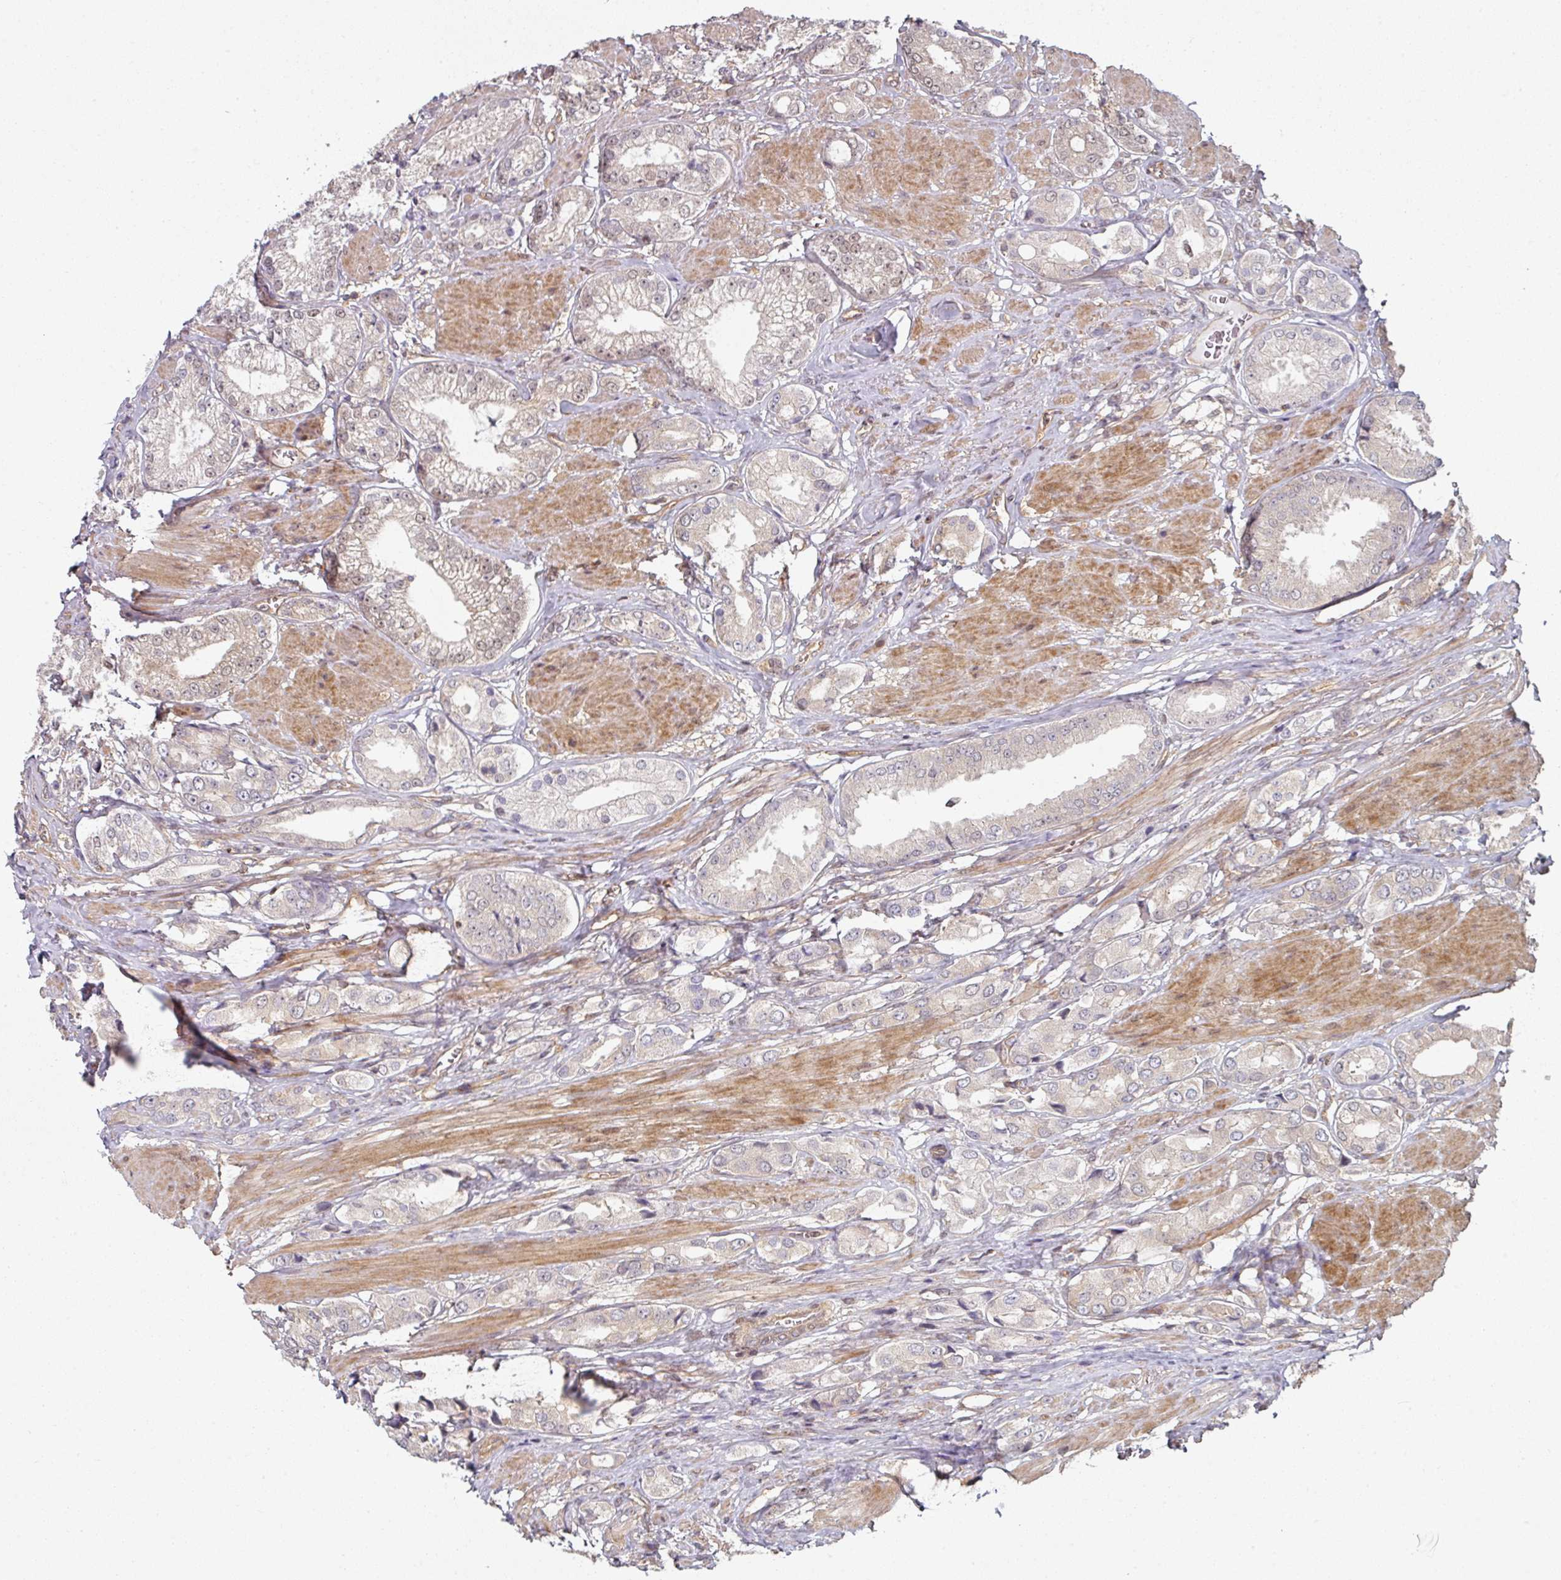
{"staining": {"intensity": "negative", "quantity": "none", "location": "none"}, "tissue": "prostate cancer", "cell_type": "Tumor cells", "image_type": "cancer", "snomed": [{"axis": "morphology", "description": "Adenocarcinoma, High grade"}, {"axis": "topography", "description": "Prostate and seminal vesicle, NOS"}], "caption": "This is an immunohistochemistry (IHC) image of human high-grade adenocarcinoma (prostate). There is no expression in tumor cells.", "gene": "PSME3IP1", "patient": {"sex": "male", "age": 64}}